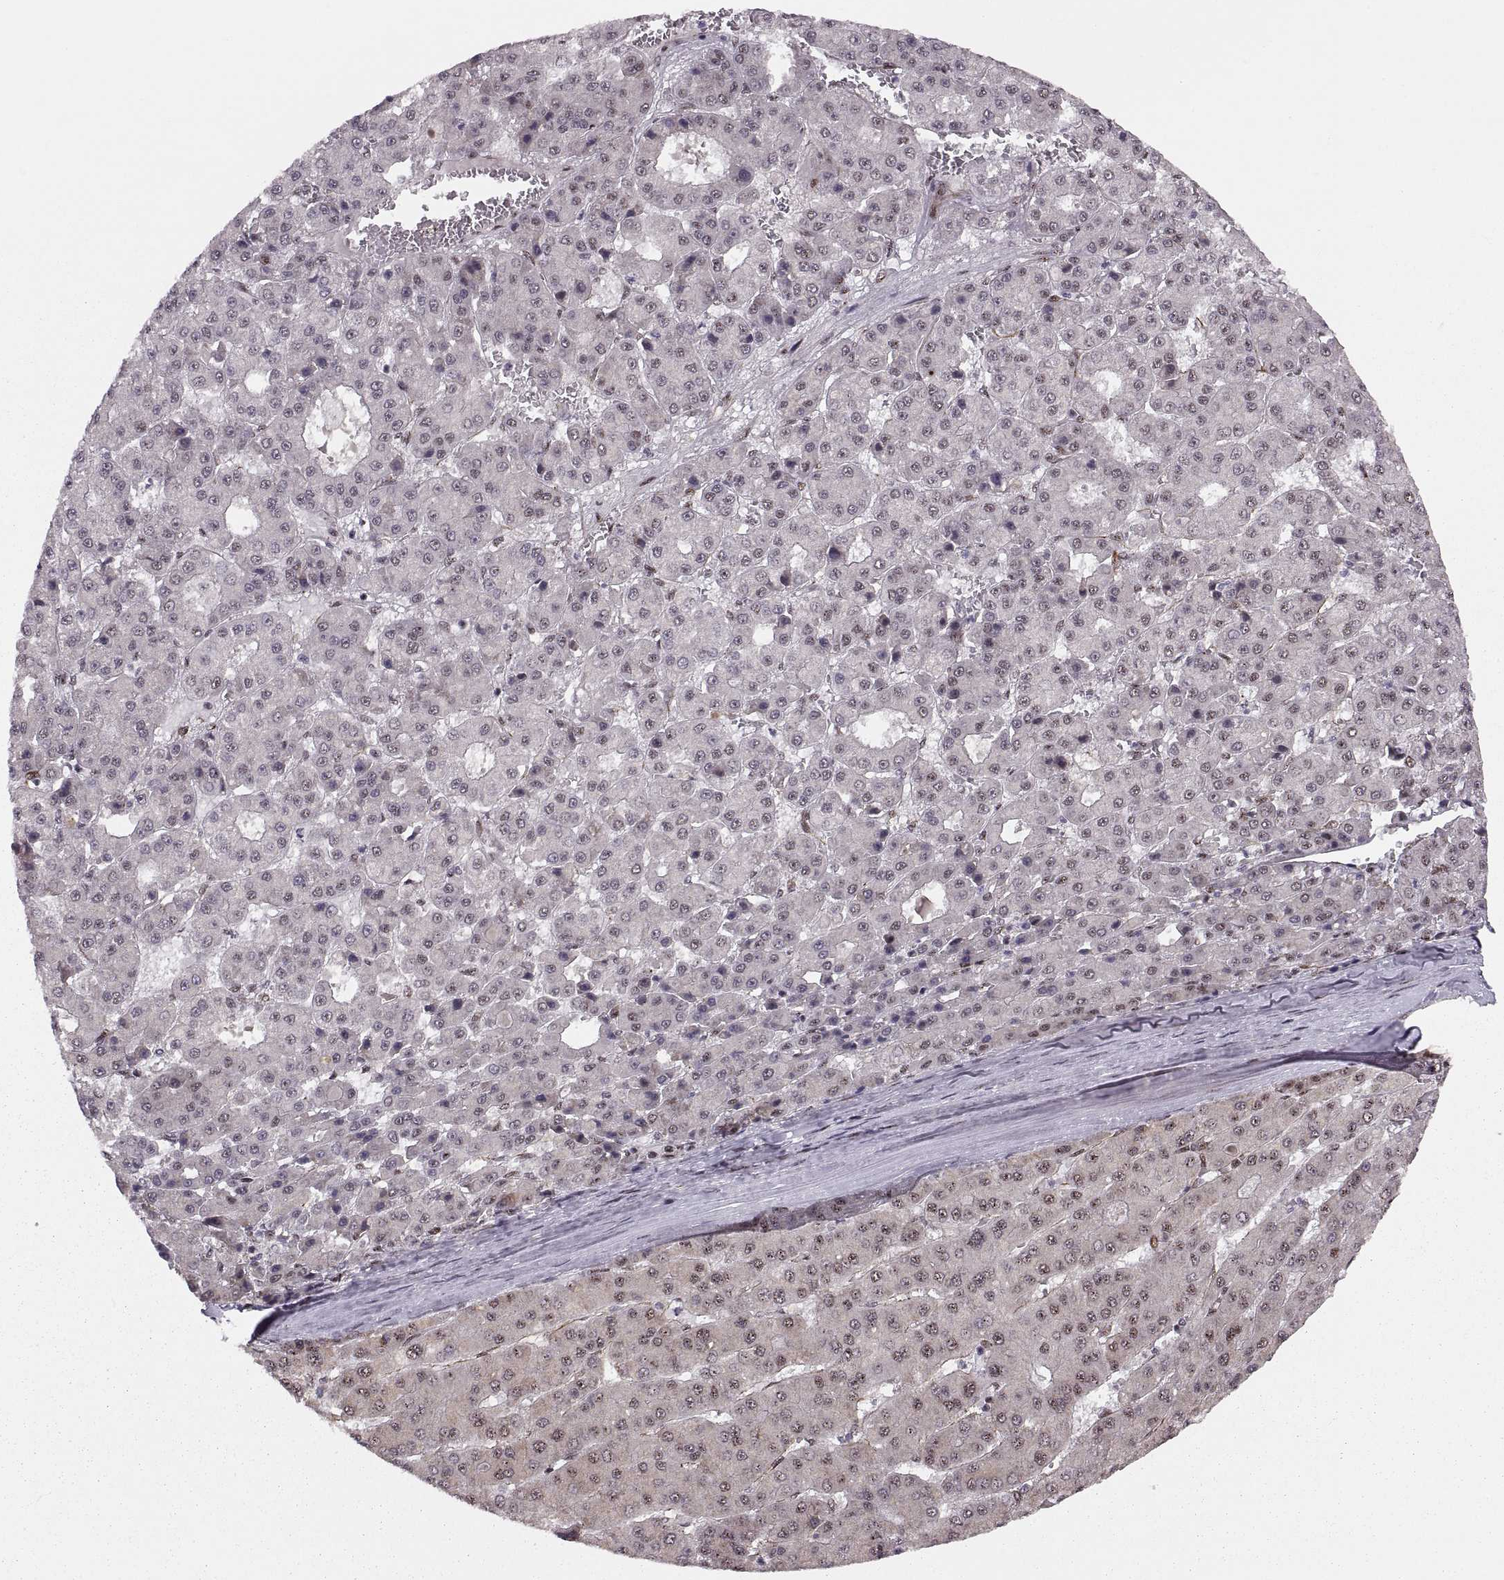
{"staining": {"intensity": "negative", "quantity": "none", "location": "none"}, "tissue": "liver cancer", "cell_type": "Tumor cells", "image_type": "cancer", "snomed": [{"axis": "morphology", "description": "Carcinoma, Hepatocellular, NOS"}, {"axis": "topography", "description": "Liver"}], "caption": "DAB (3,3'-diaminobenzidine) immunohistochemical staining of human liver cancer (hepatocellular carcinoma) shows no significant positivity in tumor cells.", "gene": "ZCCHC17", "patient": {"sex": "male", "age": 70}}